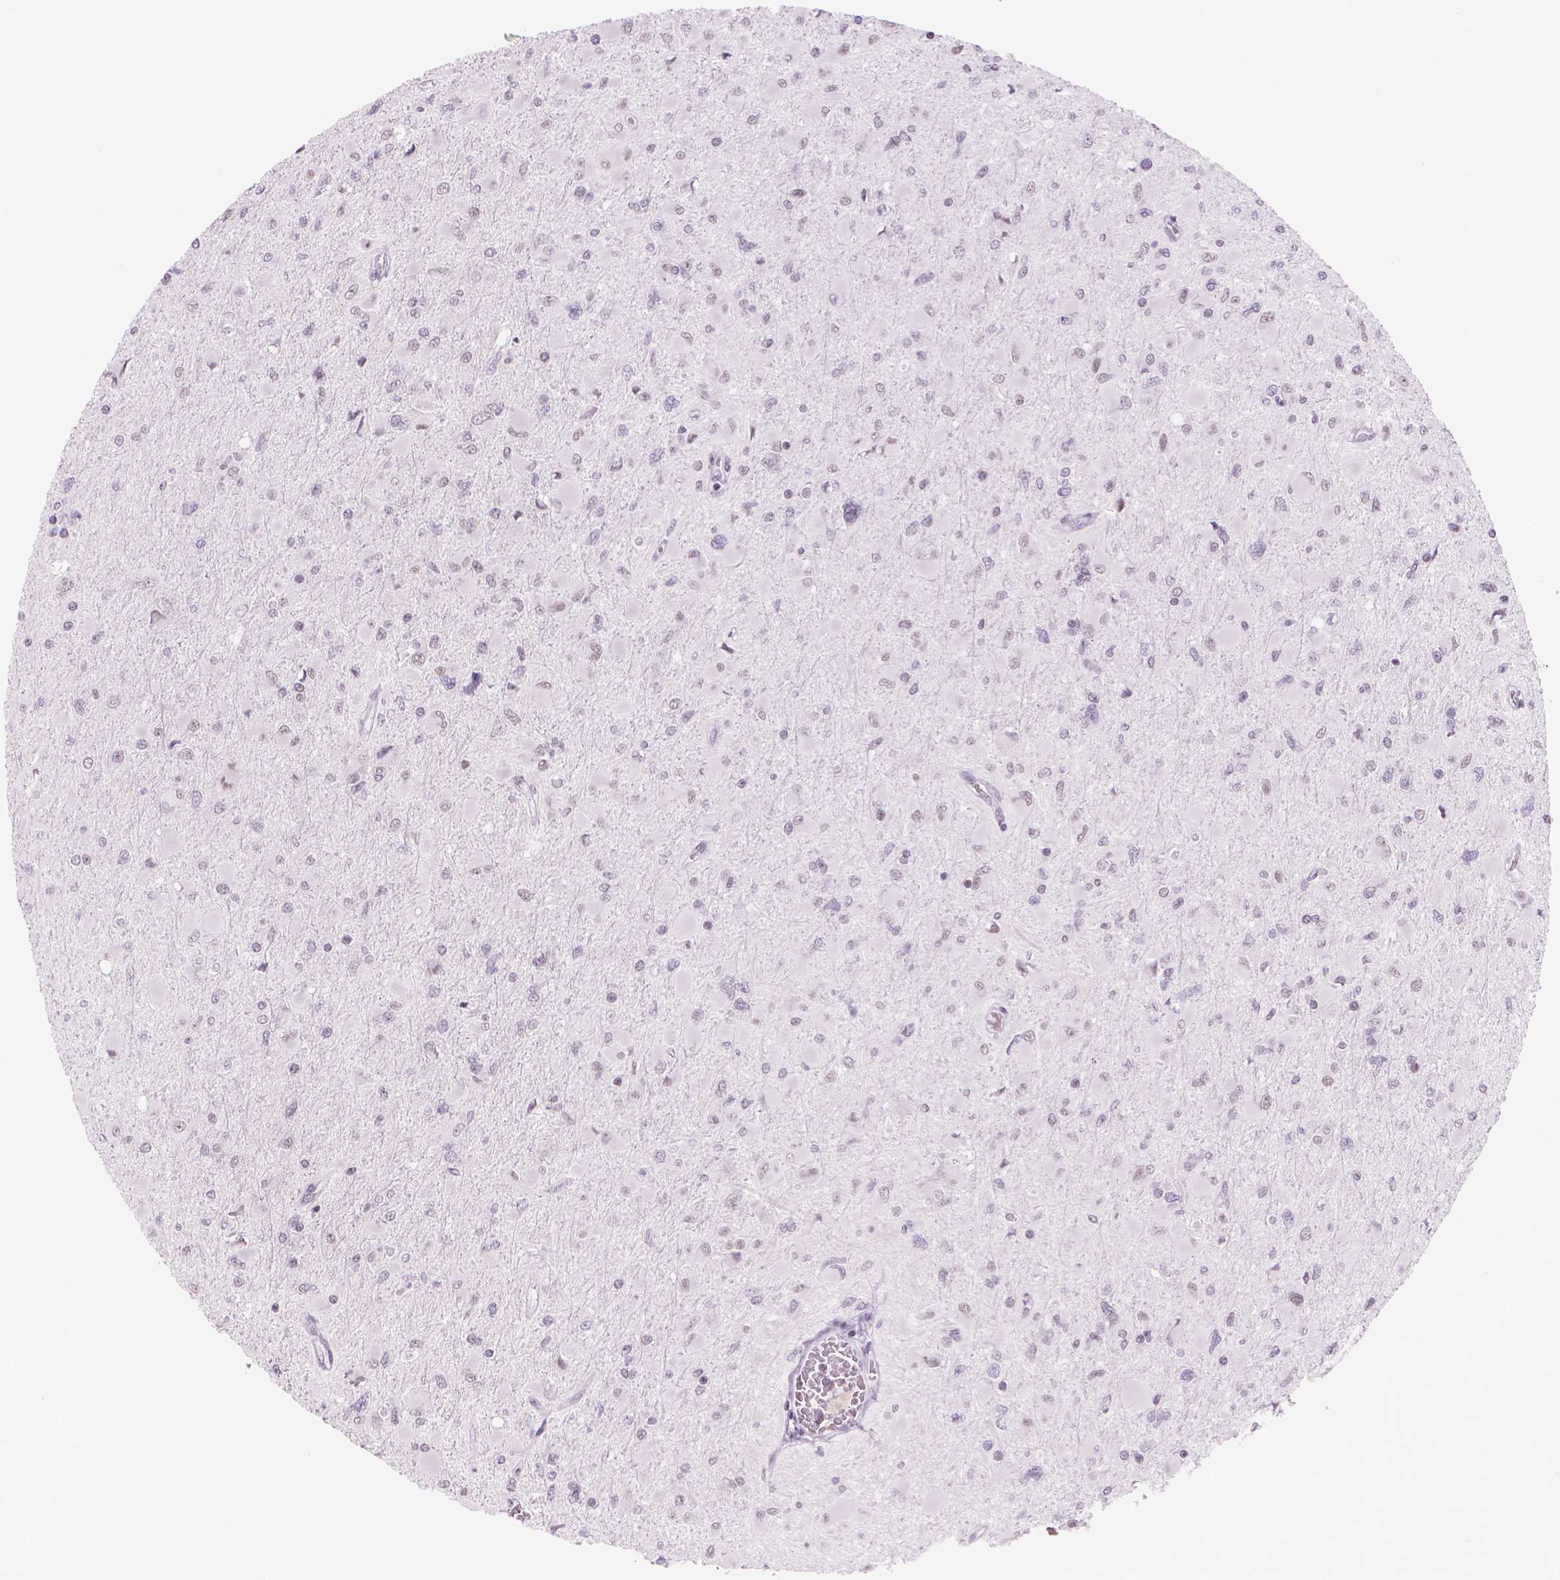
{"staining": {"intensity": "weak", "quantity": "<25%", "location": "nuclear"}, "tissue": "glioma", "cell_type": "Tumor cells", "image_type": "cancer", "snomed": [{"axis": "morphology", "description": "Glioma, malignant, High grade"}, {"axis": "topography", "description": "Cerebral cortex"}], "caption": "A histopathology image of malignant glioma (high-grade) stained for a protein displays no brown staining in tumor cells.", "gene": "POLR3D", "patient": {"sex": "female", "age": 36}}